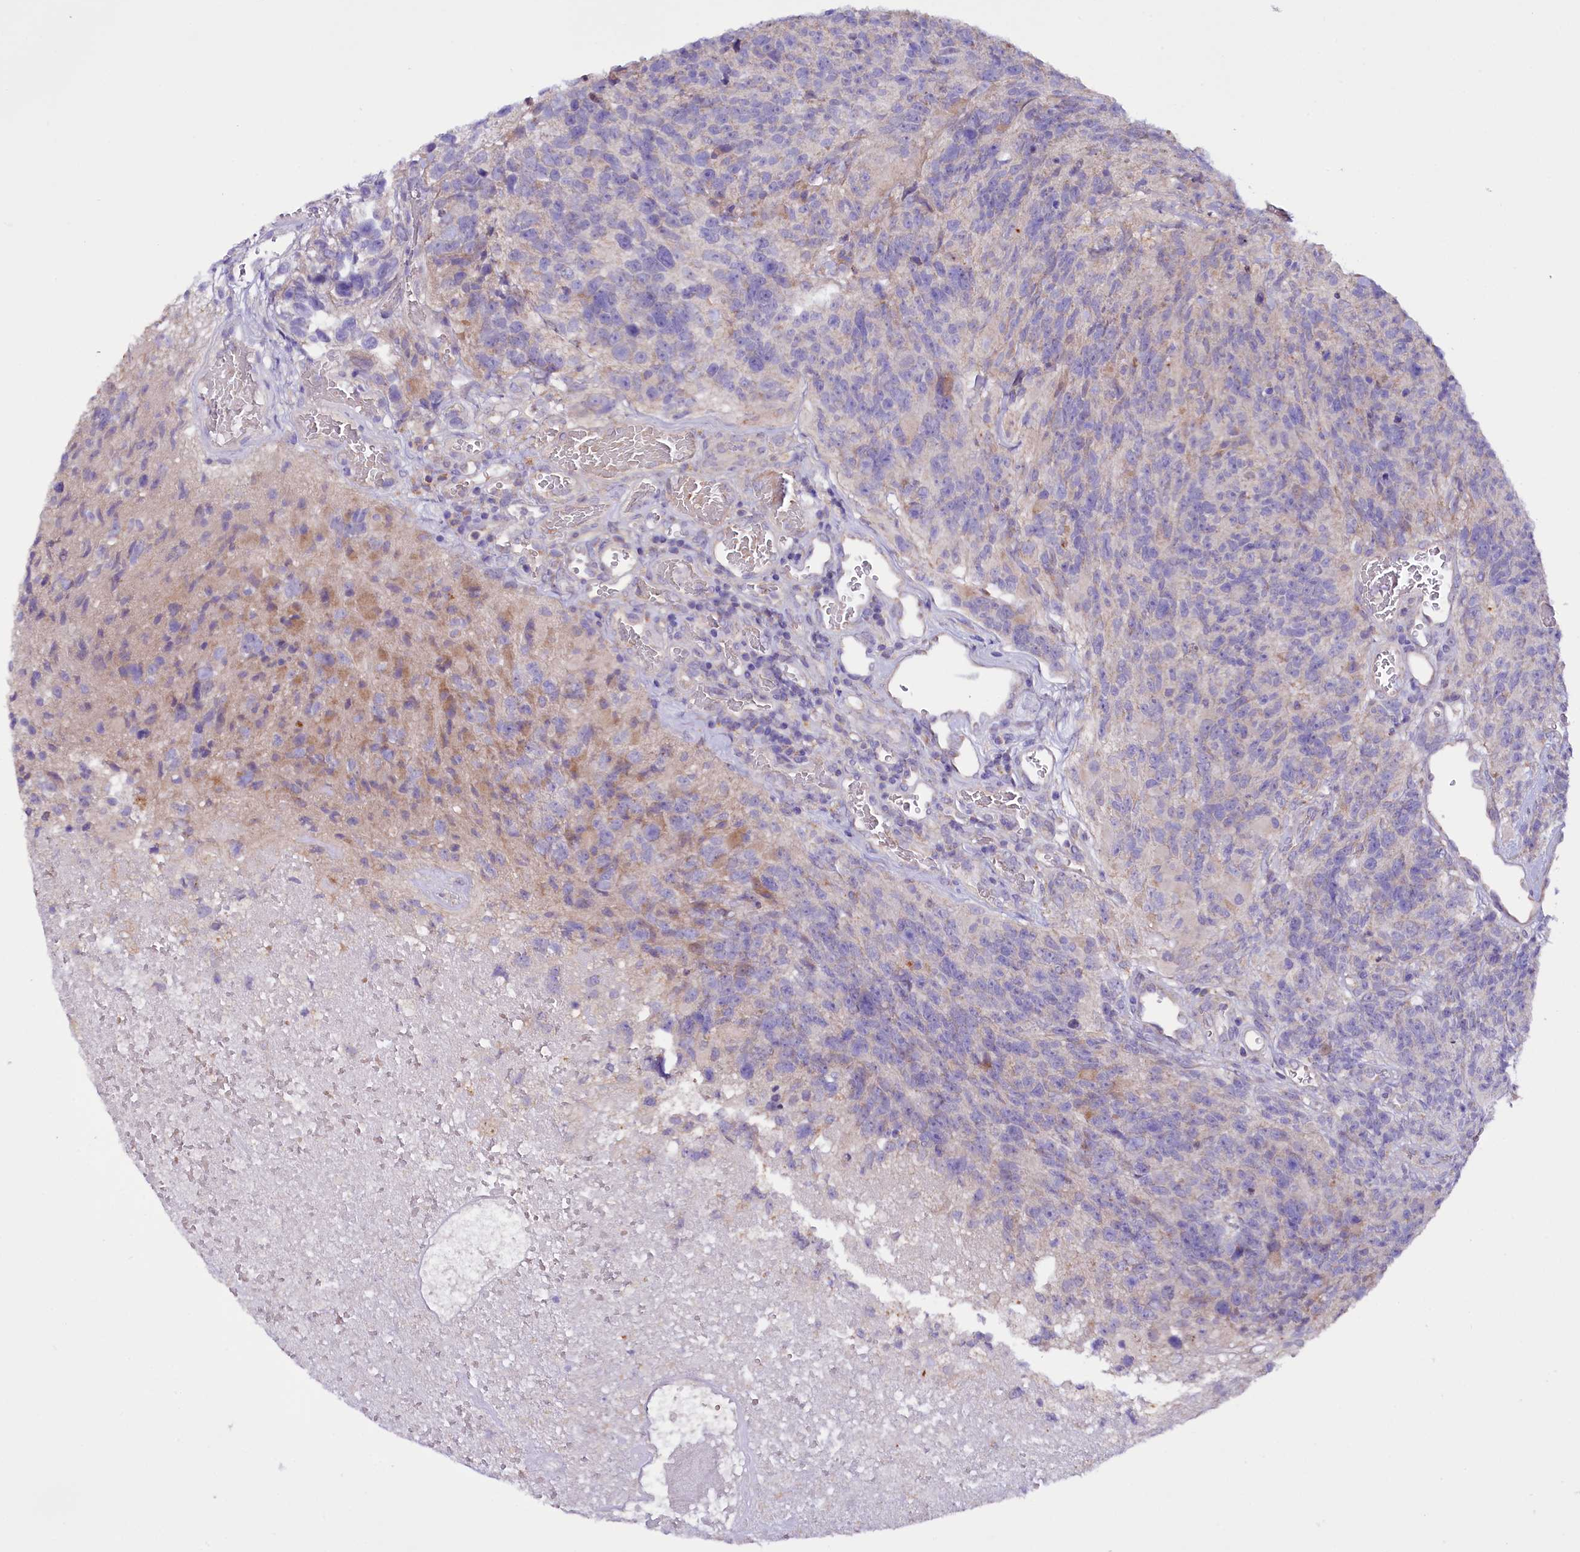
{"staining": {"intensity": "negative", "quantity": "none", "location": "none"}, "tissue": "glioma", "cell_type": "Tumor cells", "image_type": "cancer", "snomed": [{"axis": "morphology", "description": "Glioma, malignant, High grade"}, {"axis": "topography", "description": "Brain"}], "caption": "Malignant glioma (high-grade) was stained to show a protein in brown. There is no significant expression in tumor cells. (DAB immunohistochemistry visualized using brightfield microscopy, high magnification).", "gene": "ZNF45", "patient": {"sex": "male", "age": 76}}